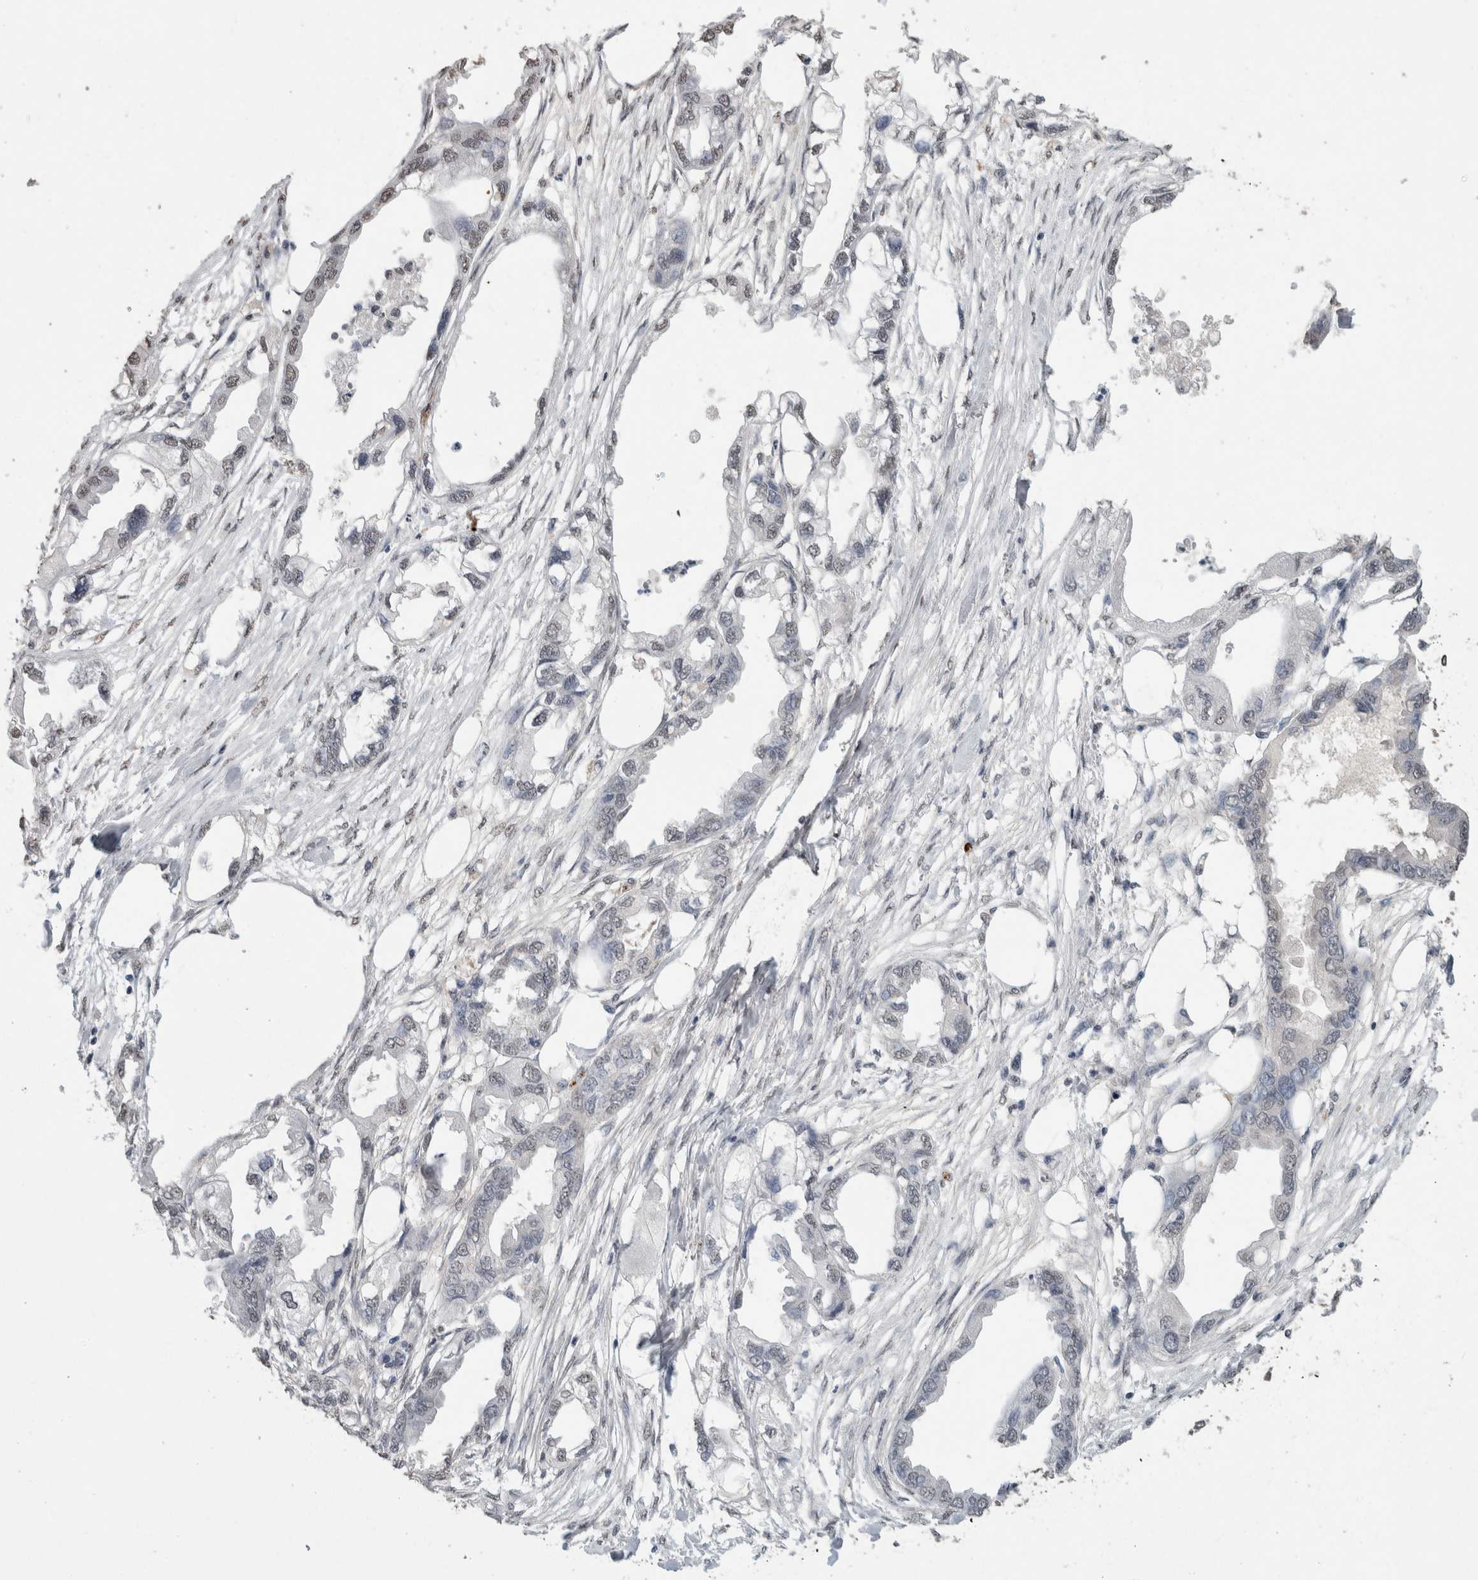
{"staining": {"intensity": "negative", "quantity": "none", "location": "none"}, "tissue": "endometrial cancer", "cell_type": "Tumor cells", "image_type": "cancer", "snomed": [{"axis": "morphology", "description": "Adenocarcinoma, NOS"}, {"axis": "morphology", "description": "Adenocarcinoma, metastatic, NOS"}, {"axis": "topography", "description": "Adipose tissue"}, {"axis": "topography", "description": "Endometrium"}], "caption": "Tumor cells are negative for protein expression in human endometrial cancer (adenocarcinoma).", "gene": "LTBP1", "patient": {"sex": "female", "age": 67}}